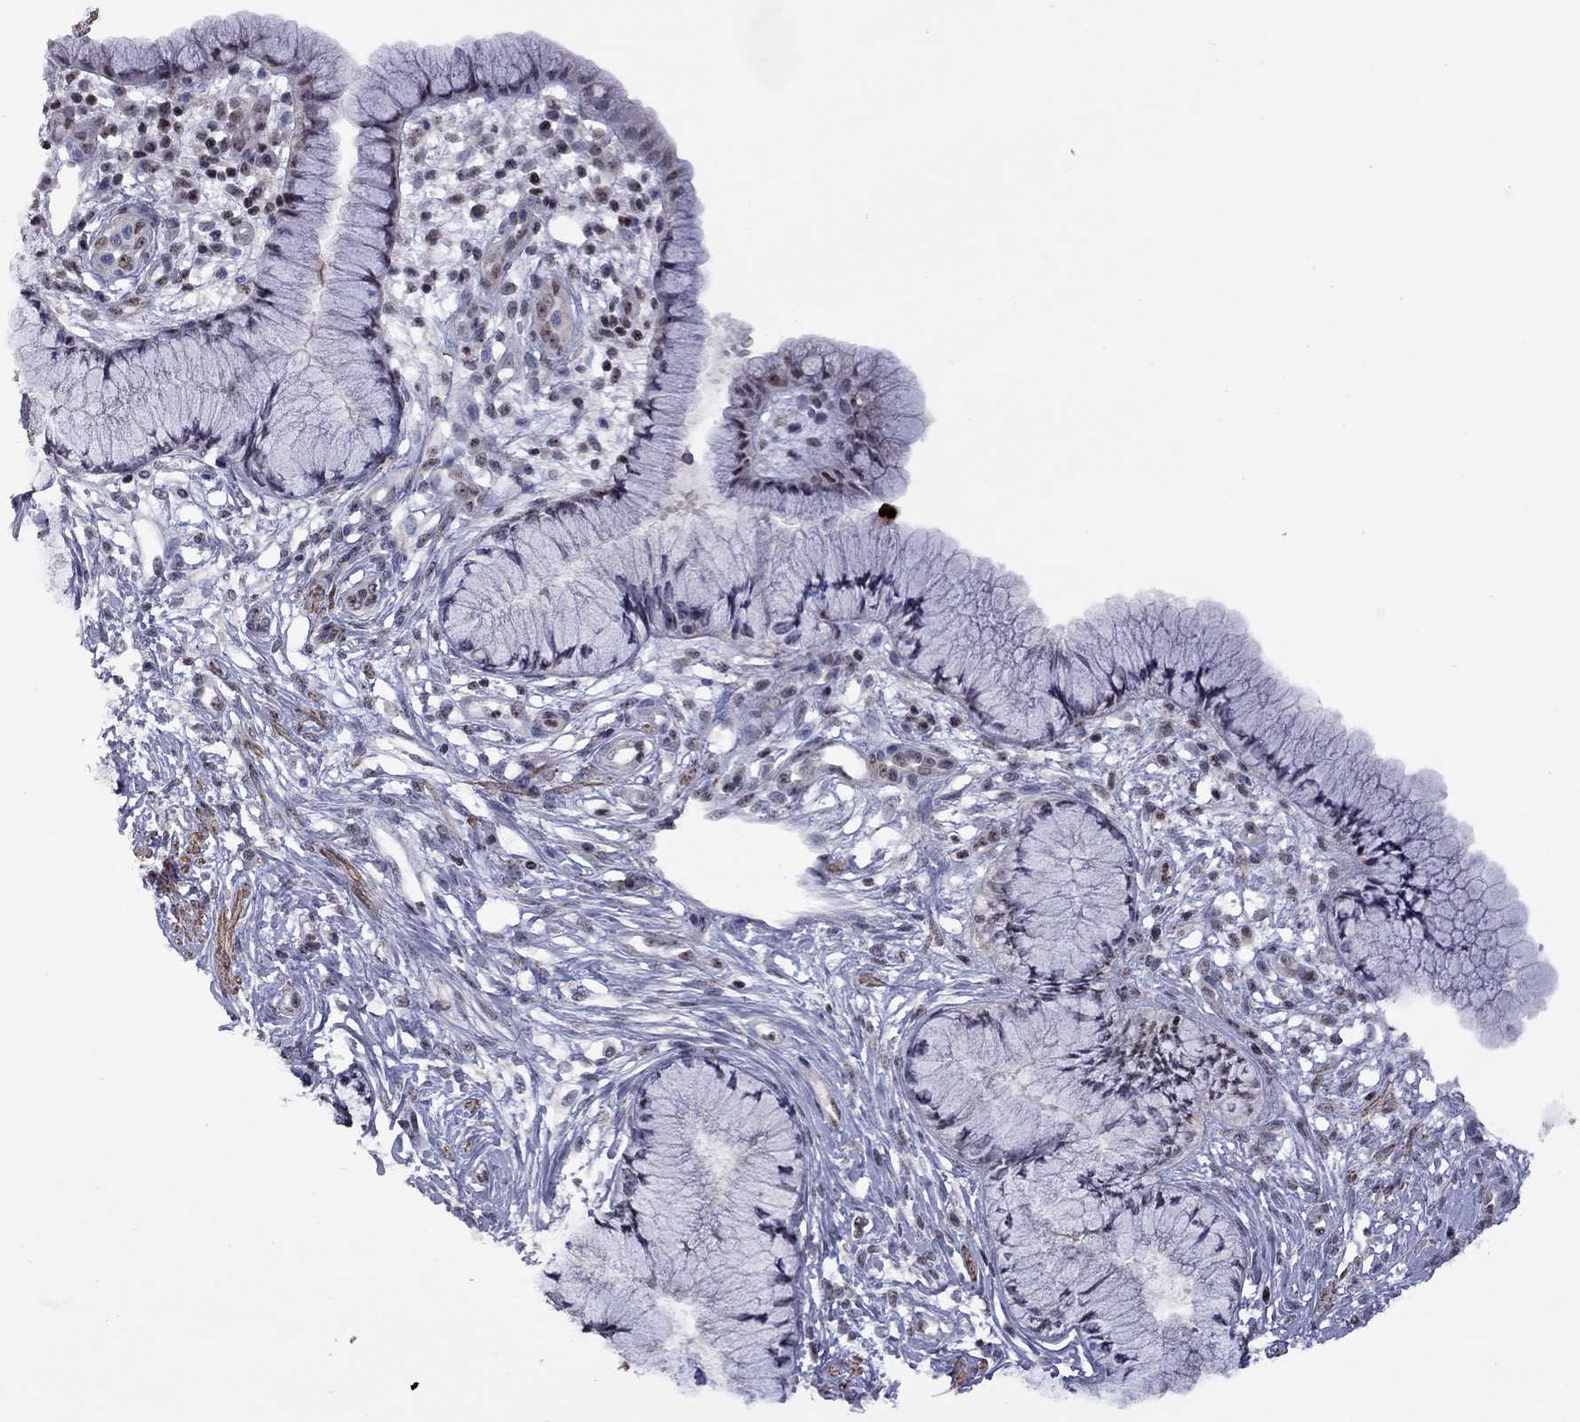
{"staining": {"intensity": "negative", "quantity": "none", "location": "none"}, "tissue": "cervix", "cell_type": "Glandular cells", "image_type": "normal", "snomed": [{"axis": "morphology", "description": "Normal tissue, NOS"}, {"axis": "topography", "description": "Cervix"}], "caption": "Glandular cells are negative for protein expression in benign human cervix. (DAB (3,3'-diaminobenzidine) IHC with hematoxylin counter stain).", "gene": "SPOUT1", "patient": {"sex": "female", "age": 37}}